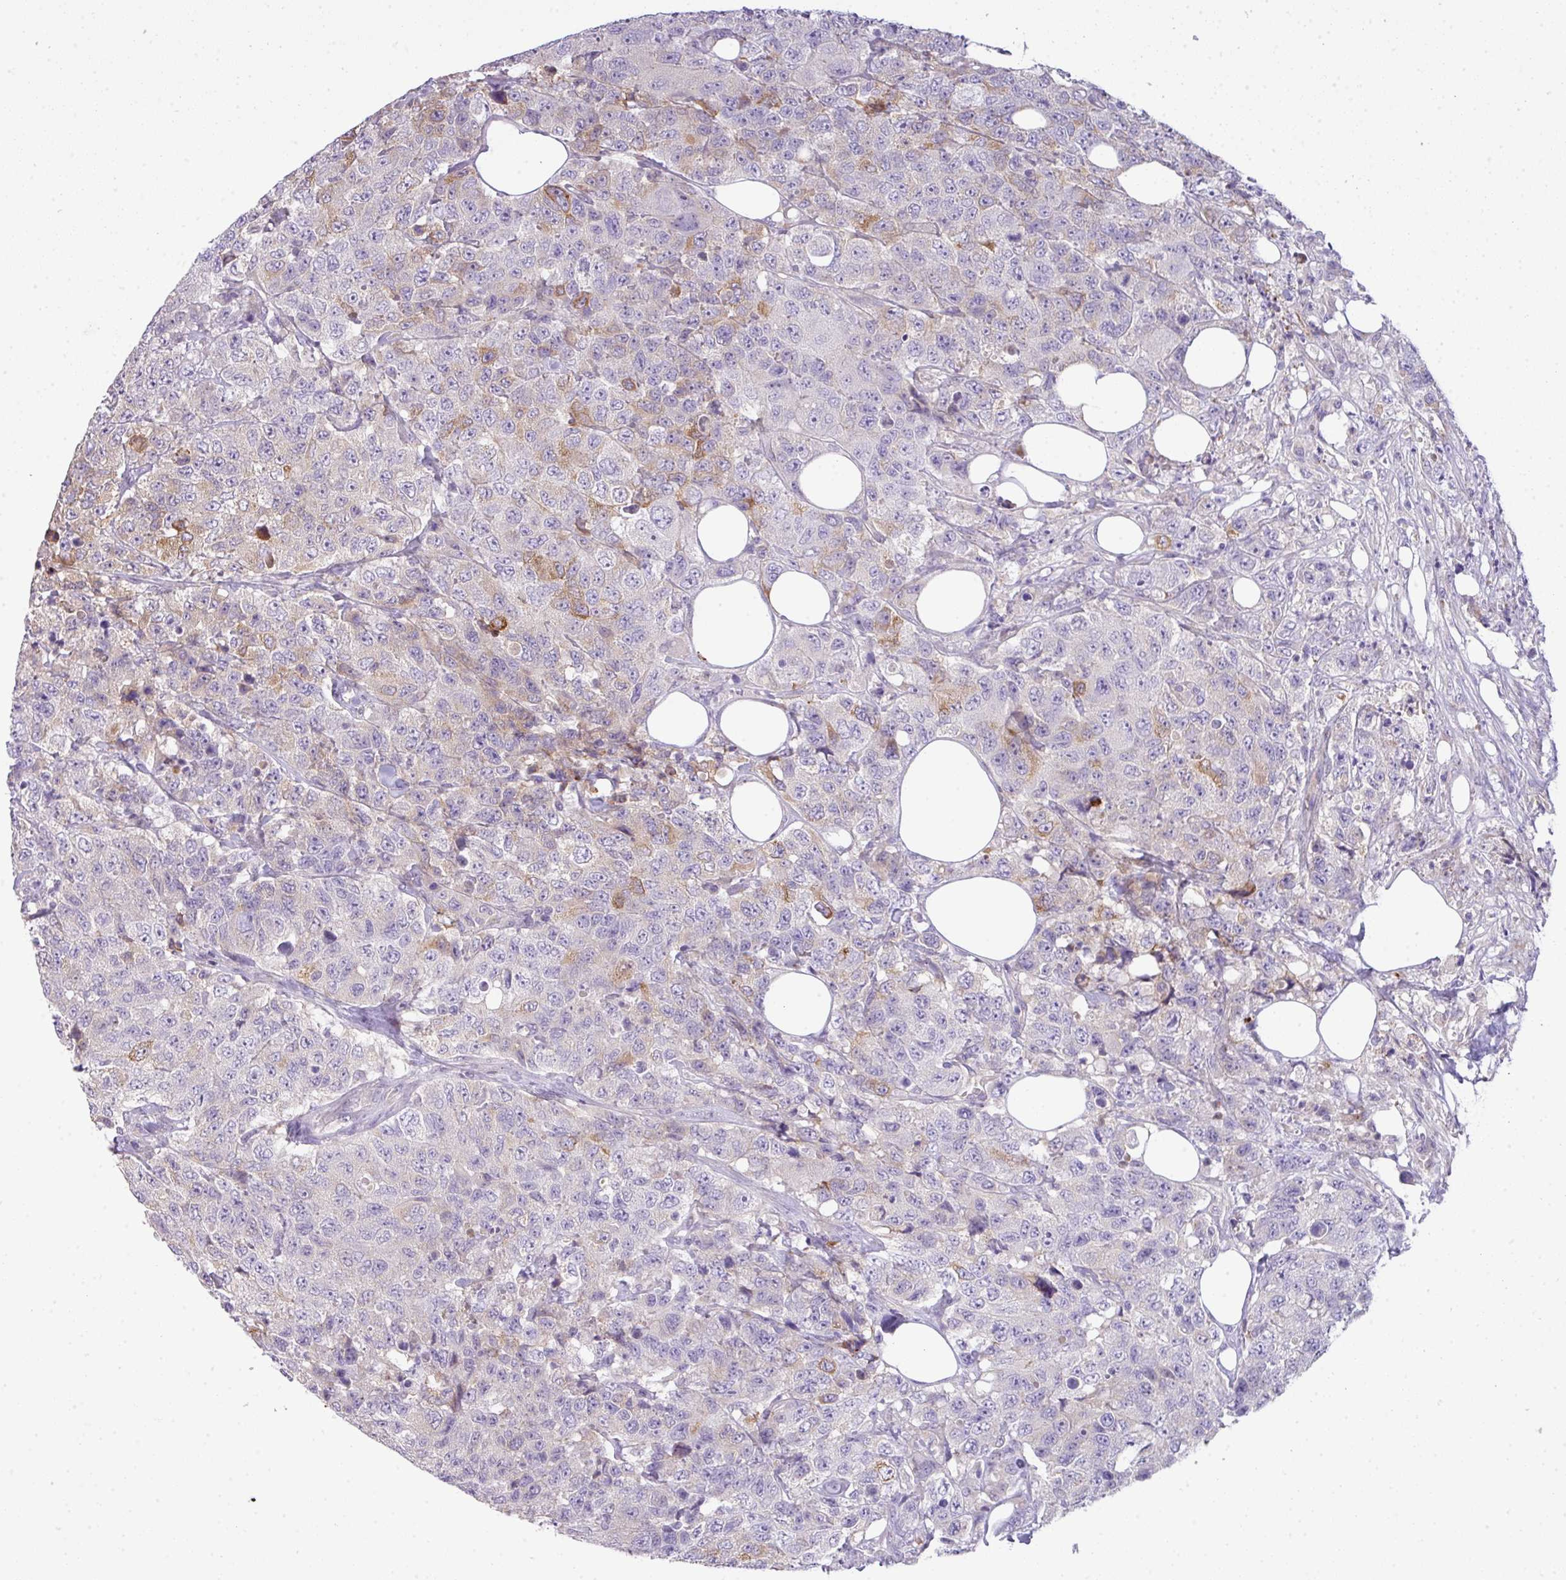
{"staining": {"intensity": "weak", "quantity": "<25%", "location": "cytoplasmic/membranous"}, "tissue": "urothelial cancer", "cell_type": "Tumor cells", "image_type": "cancer", "snomed": [{"axis": "morphology", "description": "Urothelial carcinoma, High grade"}, {"axis": "topography", "description": "Urinary bladder"}], "caption": "High magnification brightfield microscopy of urothelial cancer stained with DAB (brown) and counterstained with hematoxylin (blue): tumor cells show no significant staining.", "gene": "PIK3R5", "patient": {"sex": "female", "age": 78}}